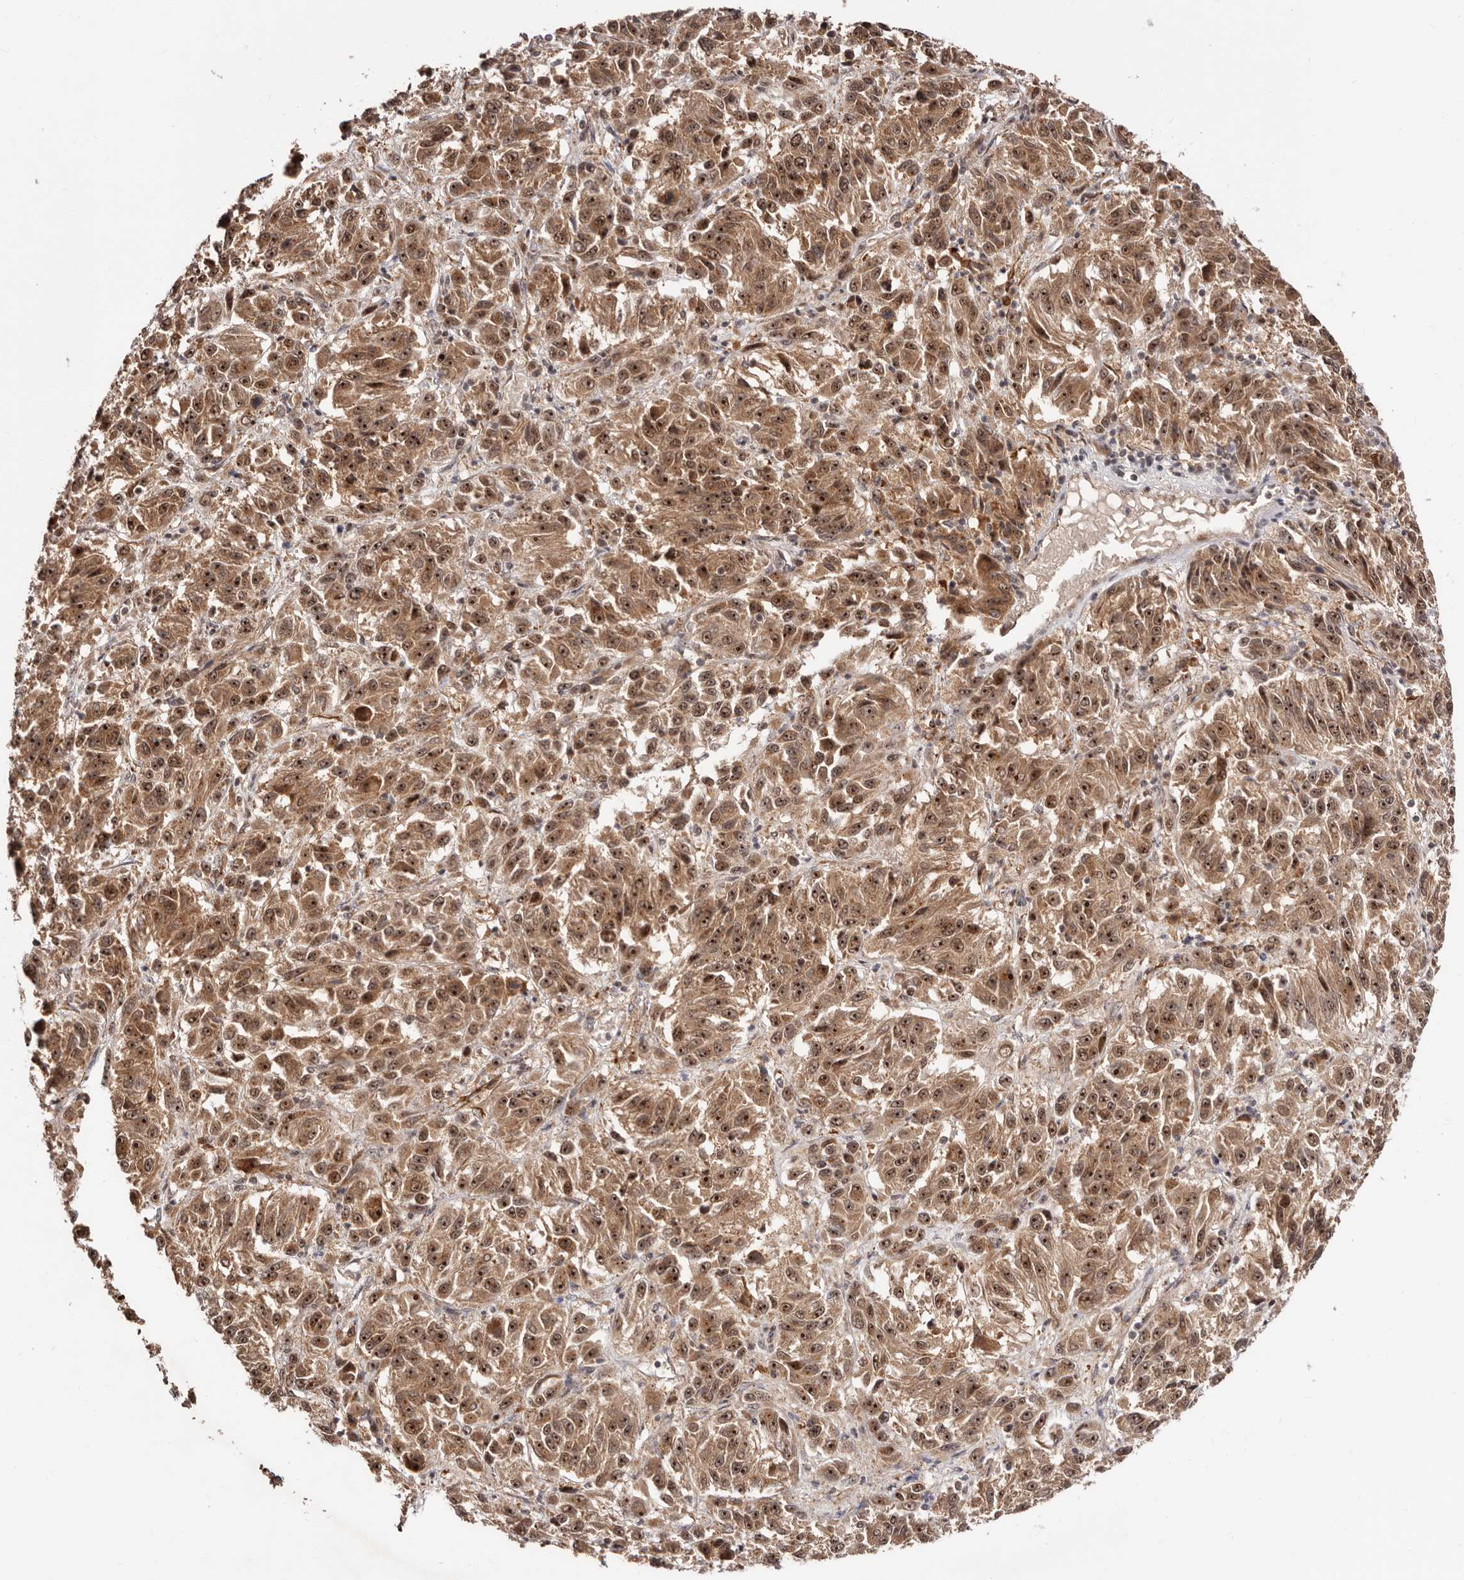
{"staining": {"intensity": "strong", "quantity": ">75%", "location": "cytoplasmic/membranous,nuclear"}, "tissue": "melanoma", "cell_type": "Tumor cells", "image_type": "cancer", "snomed": [{"axis": "morphology", "description": "Malignant melanoma, Metastatic site"}, {"axis": "topography", "description": "Lung"}], "caption": "Human malignant melanoma (metastatic site) stained with a brown dye displays strong cytoplasmic/membranous and nuclear positive expression in approximately >75% of tumor cells.", "gene": "APOL6", "patient": {"sex": "male", "age": 64}}